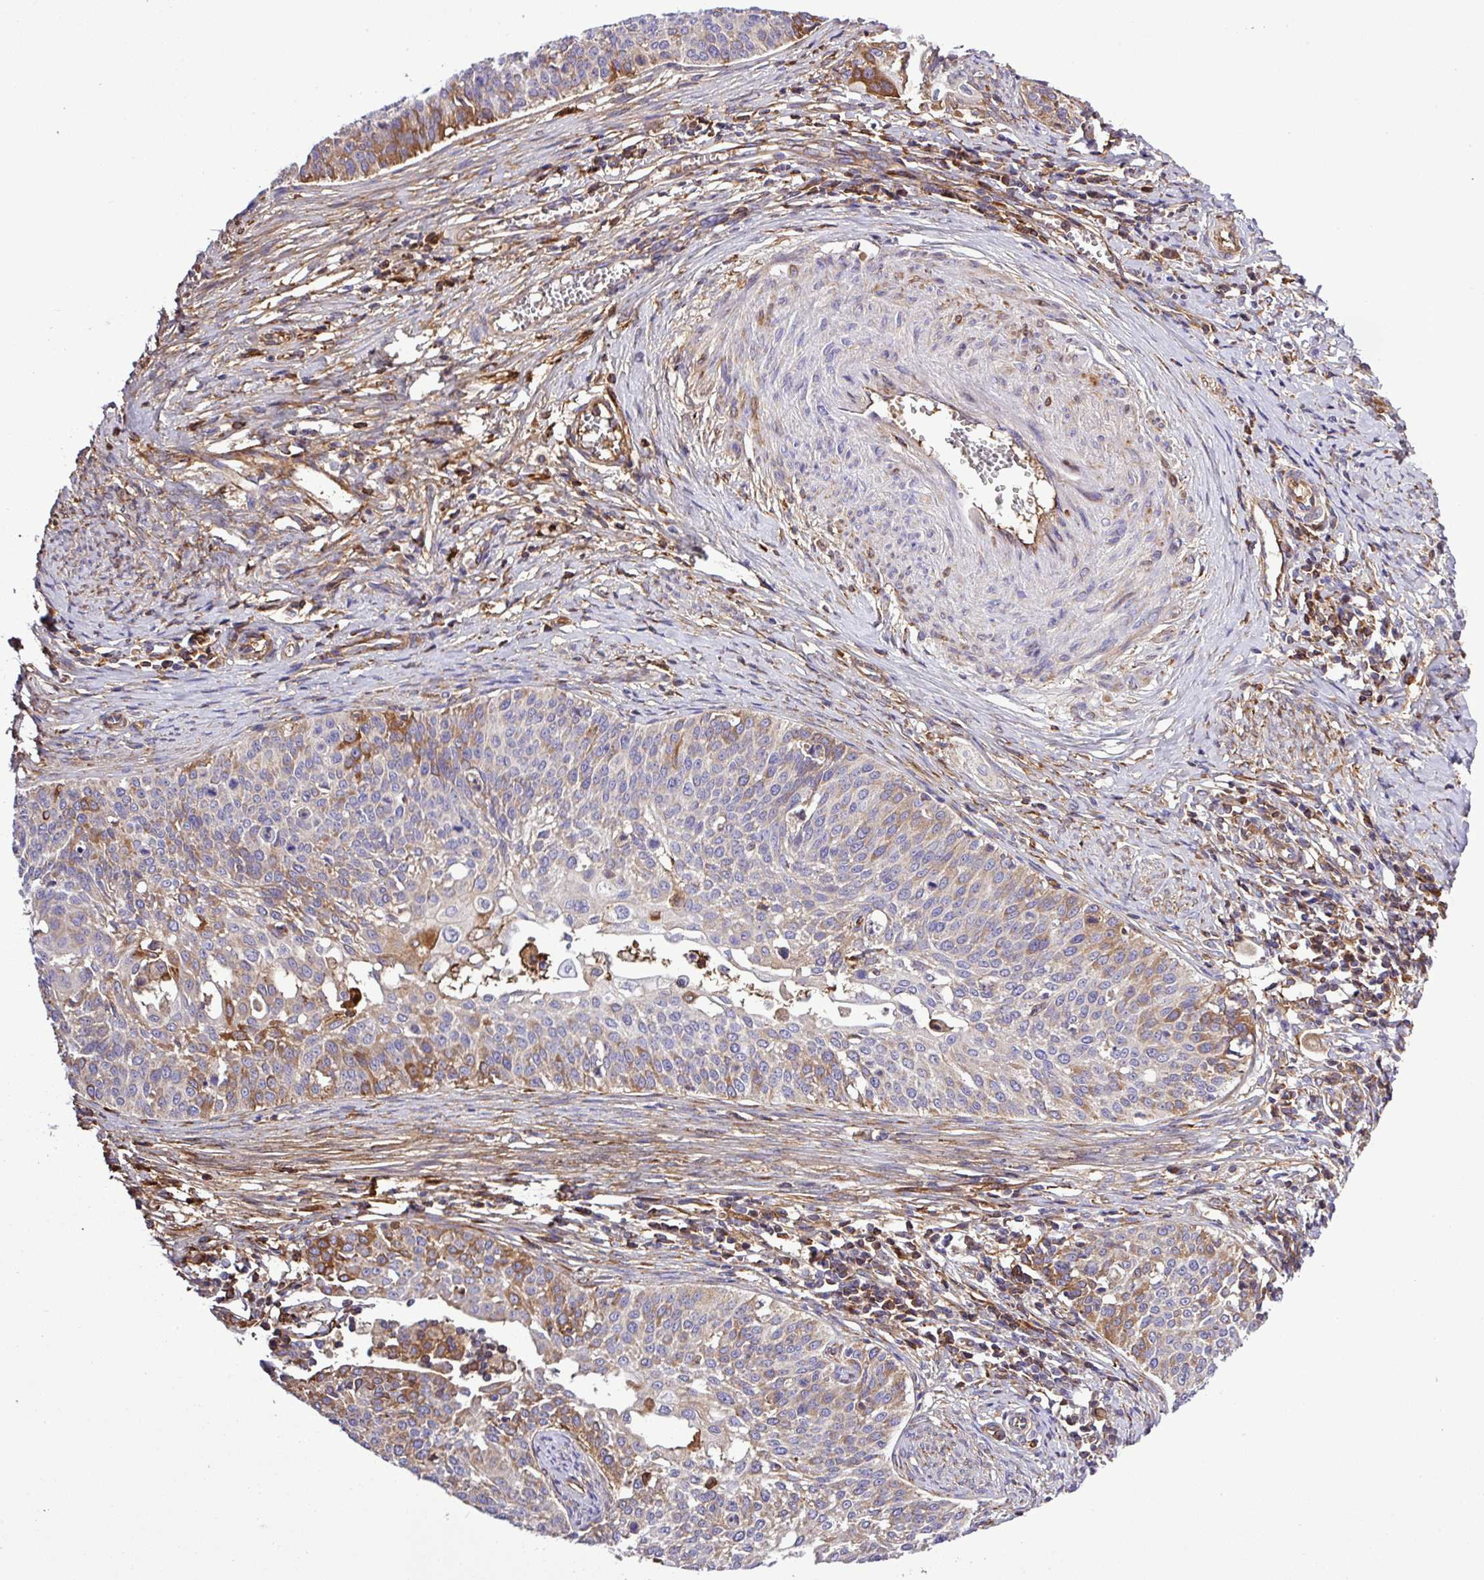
{"staining": {"intensity": "moderate", "quantity": "<25%", "location": "cytoplasmic/membranous"}, "tissue": "cervical cancer", "cell_type": "Tumor cells", "image_type": "cancer", "snomed": [{"axis": "morphology", "description": "Squamous cell carcinoma, NOS"}, {"axis": "topography", "description": "Cervix"}], "caption": "This photomicrograph exhibits immunohistochemistry (IHC) staining of cervical squamous cell carcinoma, with low moderate cytoplasmic/membranous positivity in about <25% of tumor cells.", "gene": "CWH43", "patient": {"sex": "female", "age": 44}}